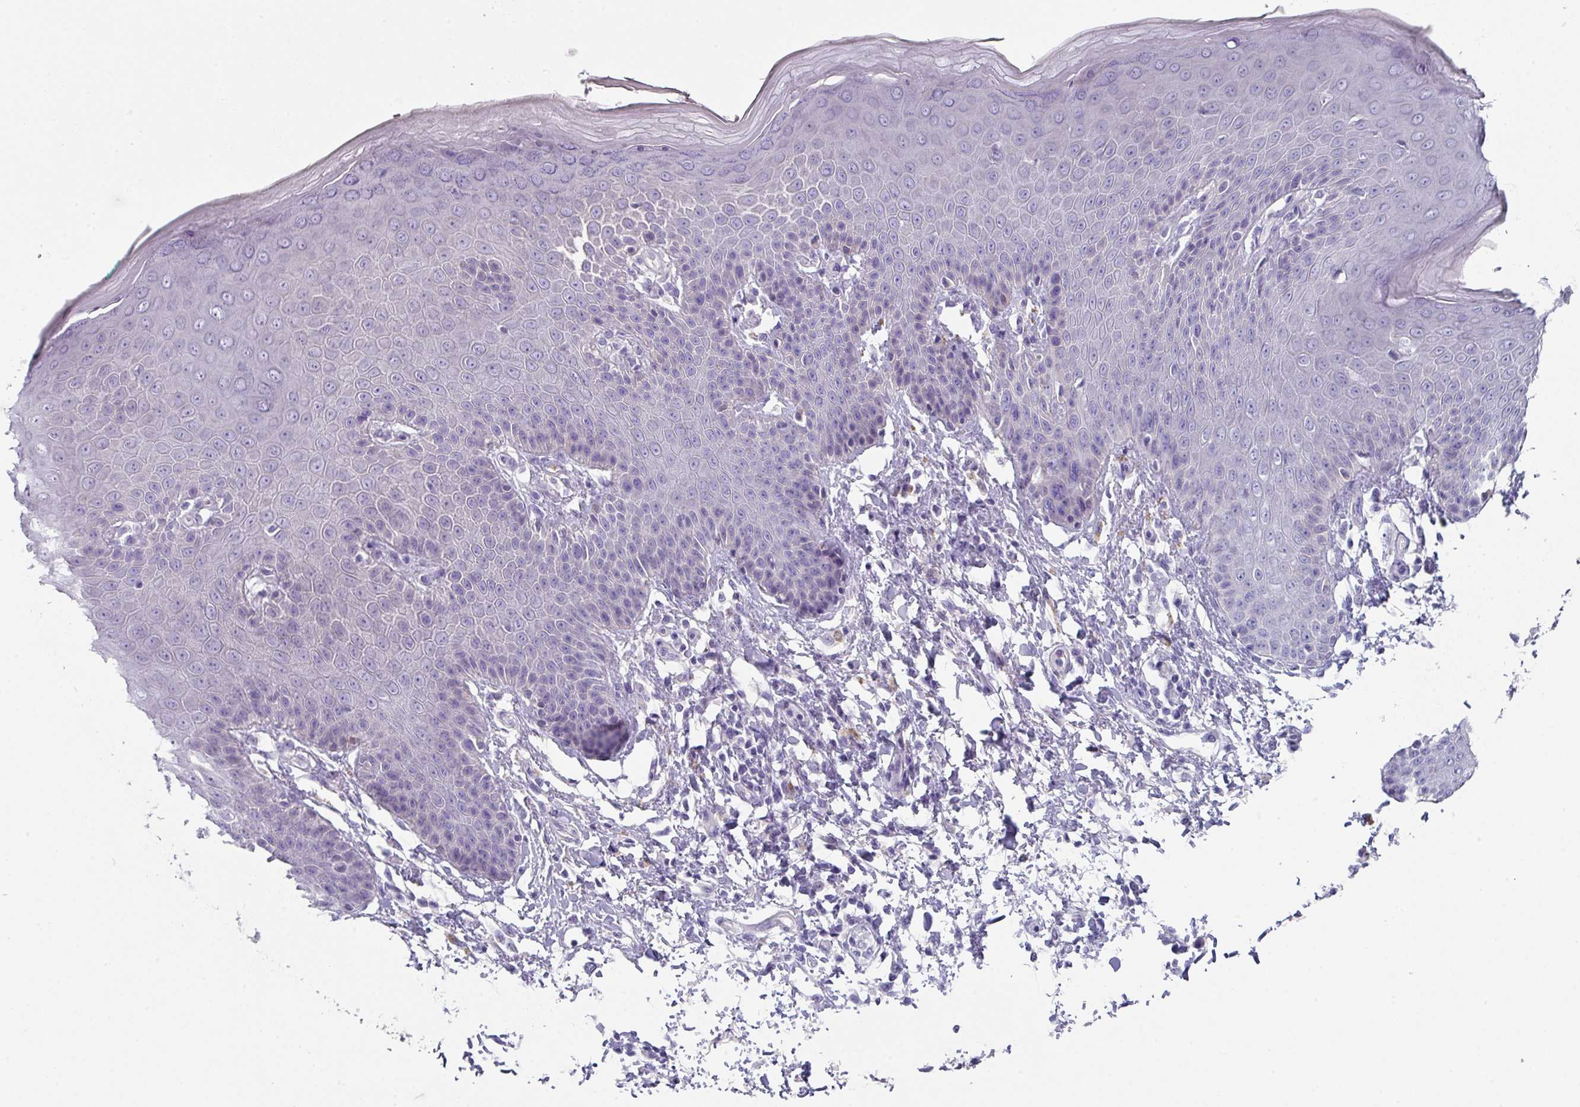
{"staining": {"intensity": "negative", "quantity": "none", "location": "none"}, "tissue": "skin", "cell_type": "Epidermal cells", "image_type": "normal", "snomed": [{"axis": "morphology", "description": "Normal tissue, NOS"}, {"axis": "topography", "description": "Peripheral nerve tissue"}], "caption": "IHC photomicrograph of benign skin stained for a protein (brown), which demonstrates no positivity in epidermal cells.", "gene": "DEFB115", "patient": {"sex": "male", "age": 51}}